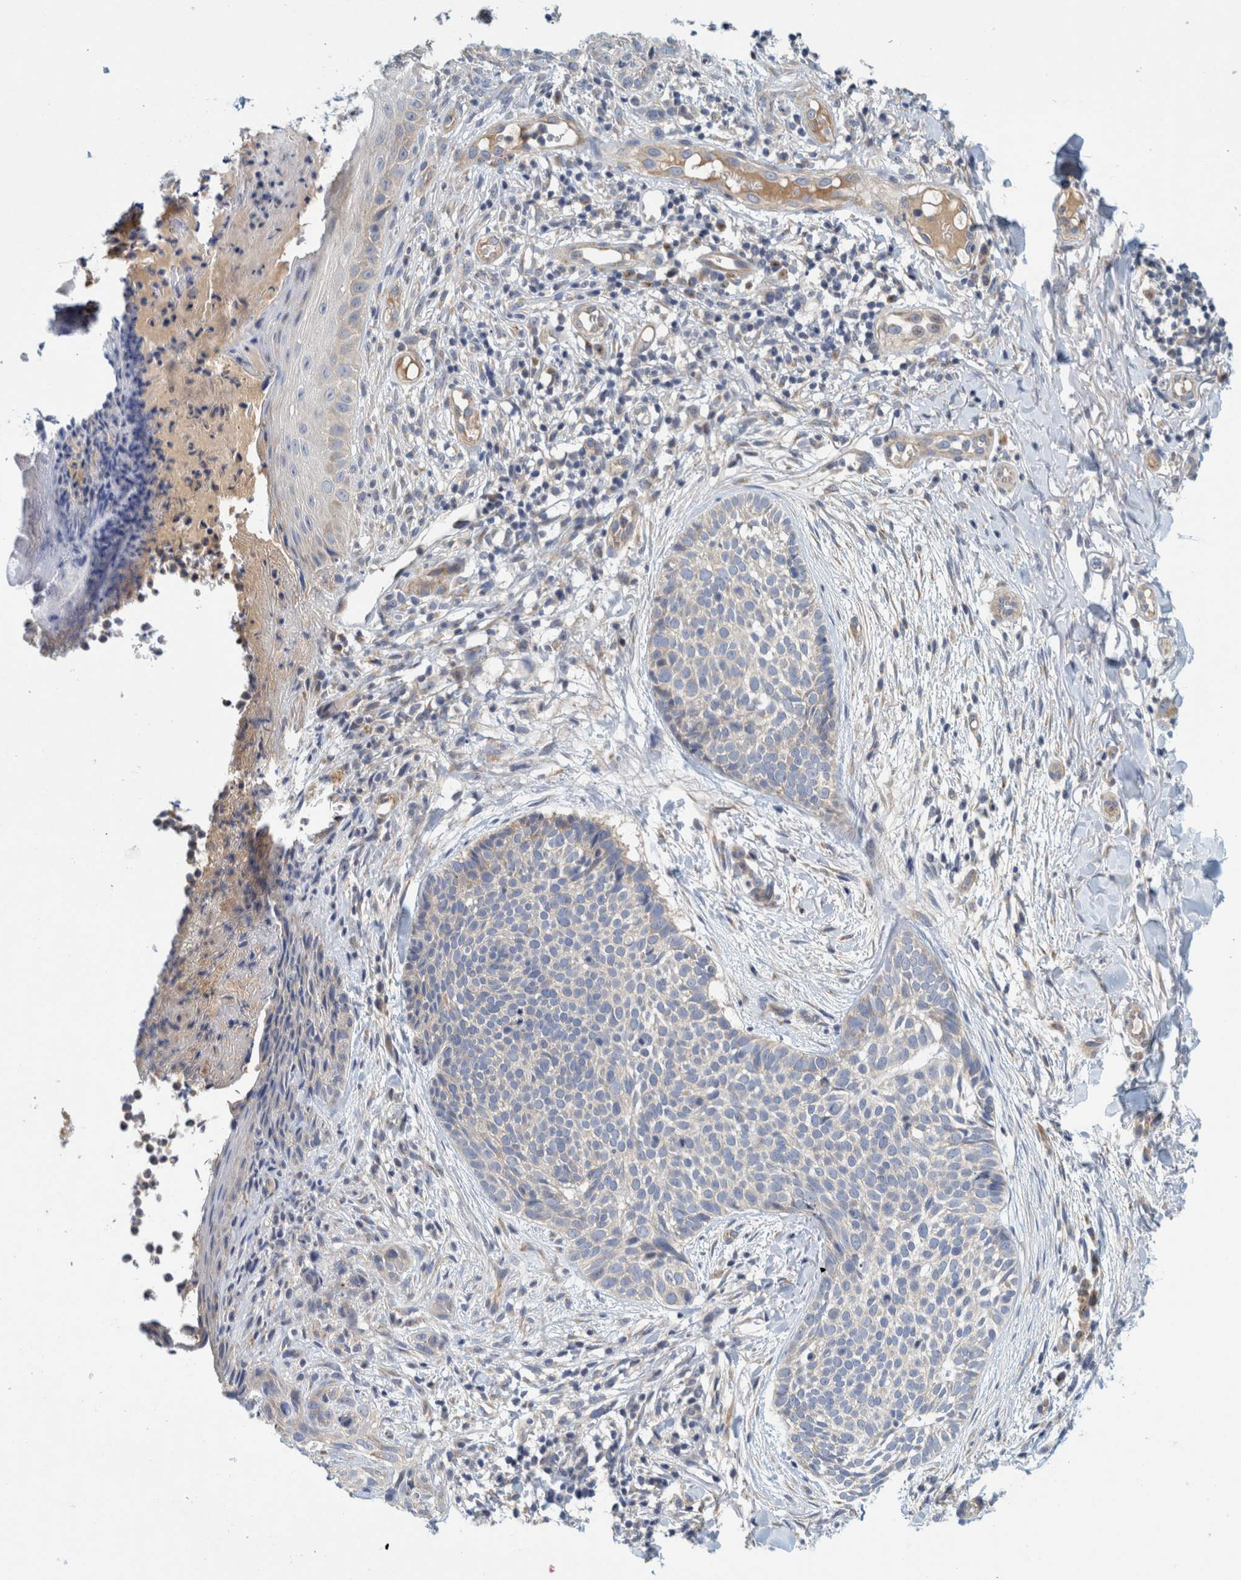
{"staining": {"intensity": "negative", "quantity": "none", "location": "none"}, "tissue": "skin cancer", "cell_type": "Tumor cells", "image_type": "cancer", "snomed": [{"axis": "morphology", "description": "Normal tissue, NOS"}, {"axis": "morphology", "description": "Basal cell carcinoma"}, {"axis": "topography", "description": "Skin"}], "caption": "Immunohistochemistry (IHC) of skin cancer (basal cell carcinoma) exhibits no positivity in tumor cells. (Brightfield microscopy of DAB (3,3'-diaminobenzidine) immunohistochemistry at high magnification).", "gene": "ZNF324B", "patient": {"sex": "male", "age": 67}}